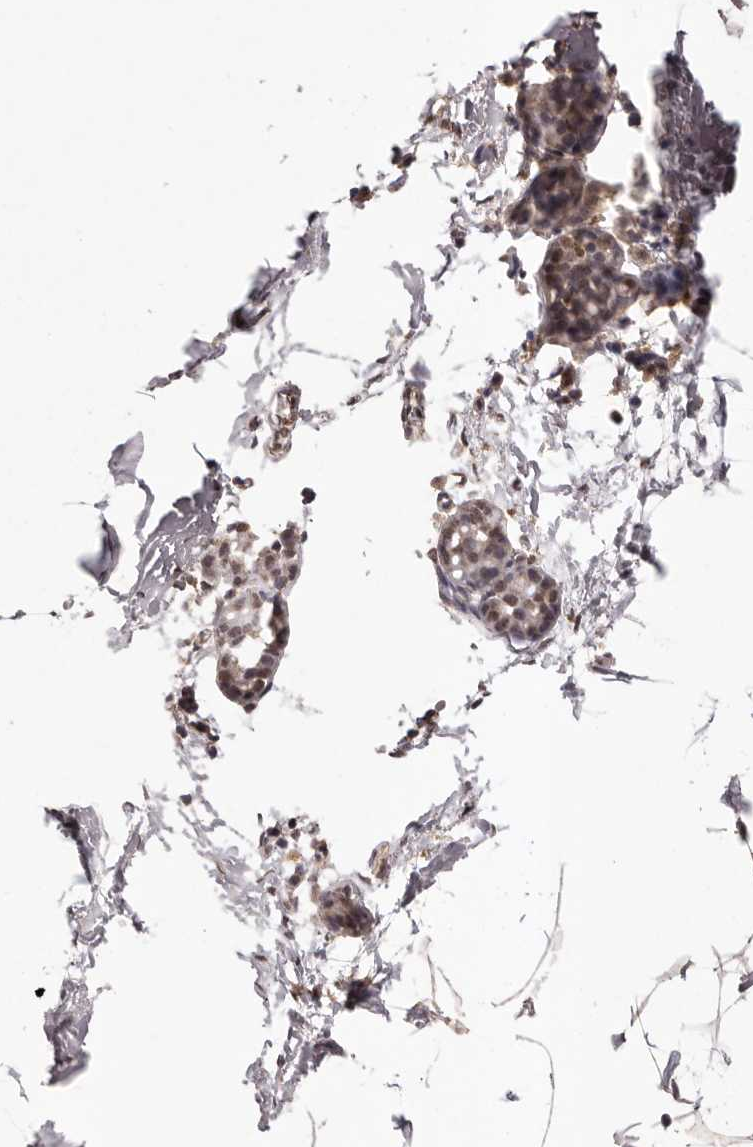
{"staining": {"intensity": "moderate", "quantity": ">75%", "location": "cytoplasmic/membranous,nuclear"}, "tissue": "breast", "cell_type": "Adipocytes", "image_type": "normal", "snomed": [{"axis": "morphology", "description": "Normal tissue, NOS"}, {"axis": "topography", "description": "Breast"}], "caption": "Adipocytes demonstrate medium levels of moderate cytoplasmic/membranous,nuclear staining in approximately >75% of cells in benign human breast. (IHC, brightfield microscopy, high magnification).", "gene": "RPS6KA5", "patient": {"sex": "female", "age": 62}}